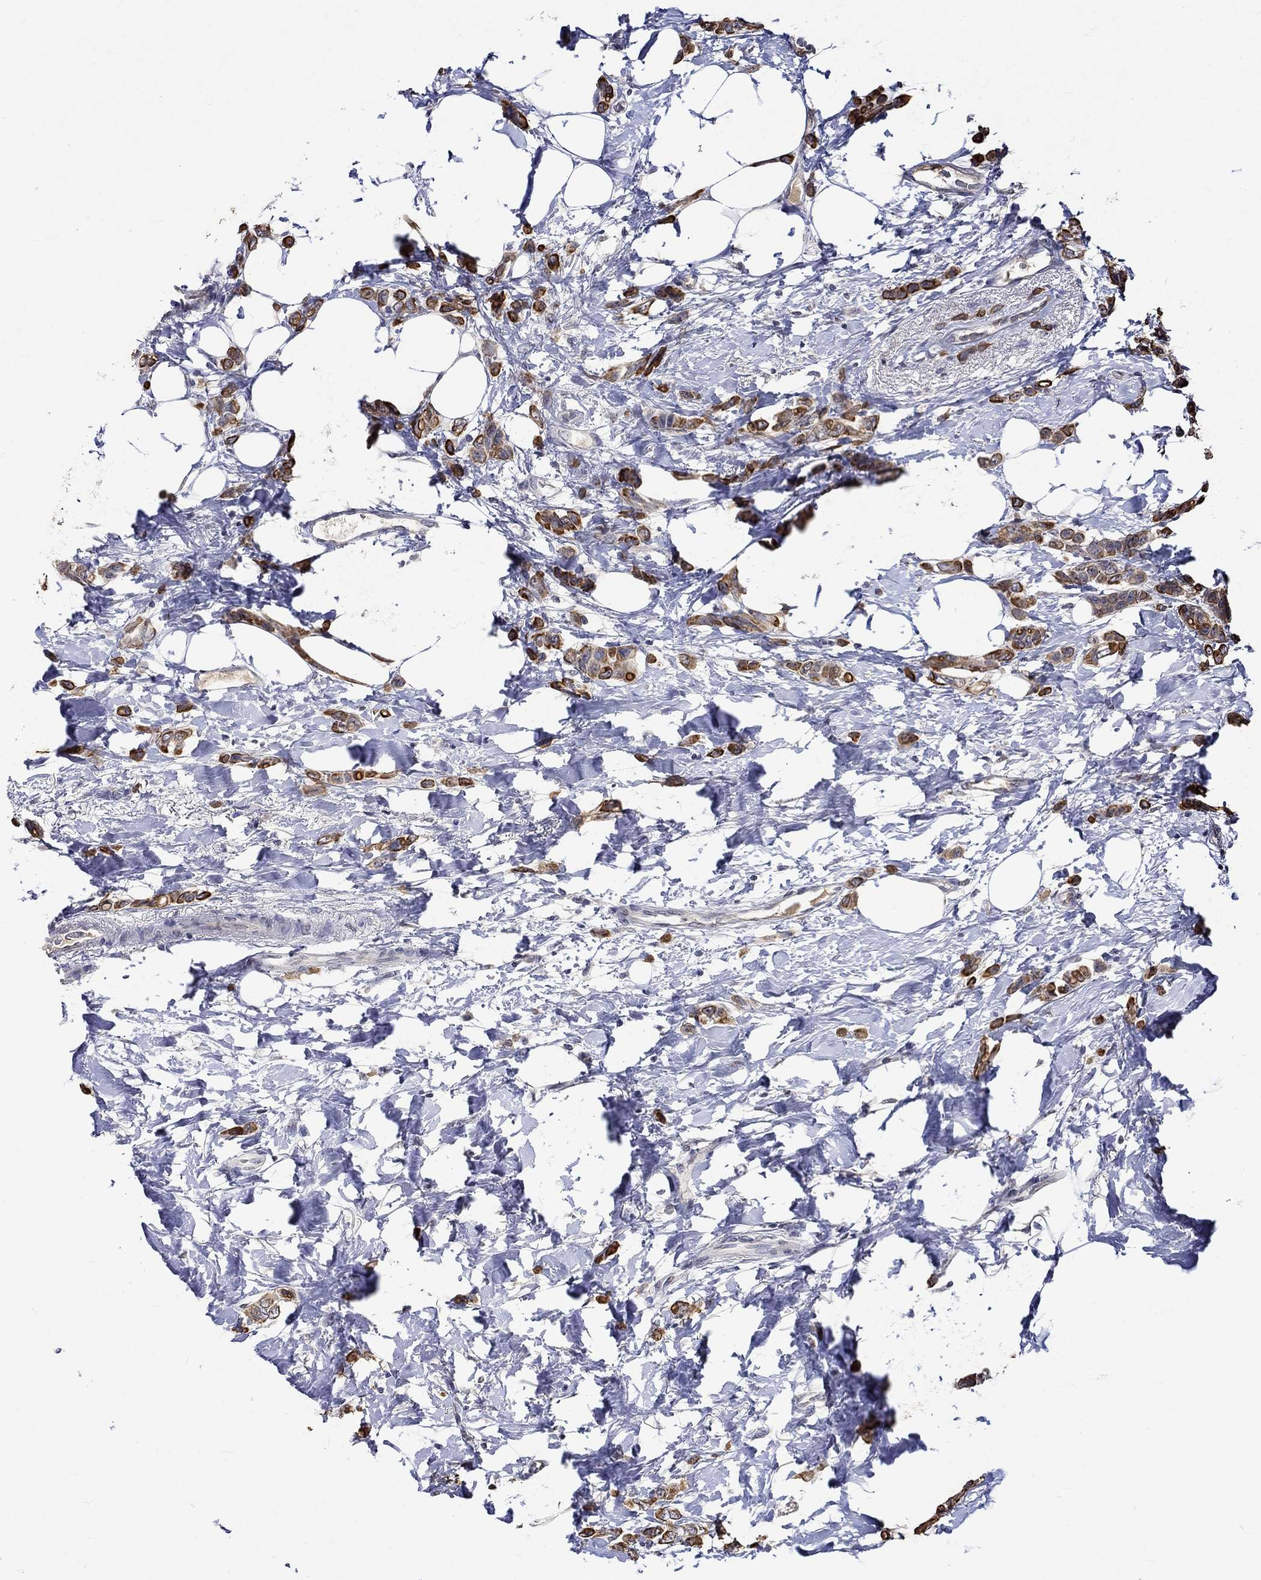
{"staining": {"intensity": "strong", "quantity": ">75%", "location": "cytoplasmic/membranous"}, "tissue": "breast cancer", "cell_type": "Tumor cells", "image_type": "cancer", "snomed": [{"axis": "morphology", "description": "Lobular carcinoma"}, {"axis": "topography", "description": "Breast"}], "caption": "Tumor cells reveal high levels of strong cytoplasmic/membranous positivity in about >75% of cells in lobular carcinoma (breast). The staining was performed using DAB to visualize the protein expression in brown, while the nuclei were stained in blue with hematoxylin (Magnification: 20x).", "gene": "DDX3Y", "patient": {"sex": "female", "age": 66}}